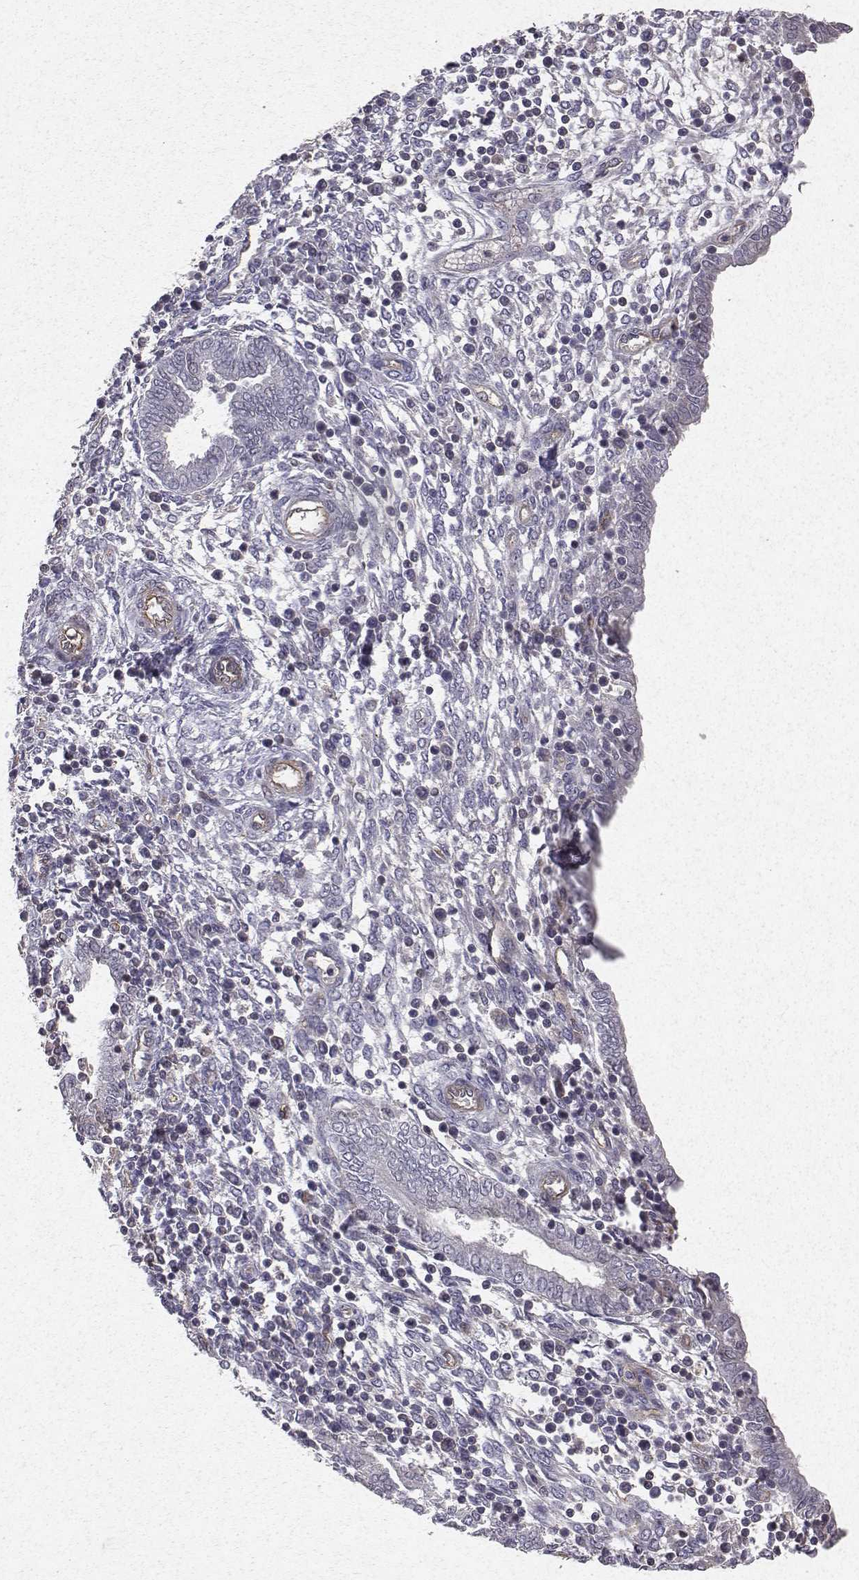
{"staining": {"intensity": "negative", "quantity": "none", "location": "none"}, "tissue": "endometrium", "cell_type": "Cells in endometrial stroma", "image_type": "normal", "snomed": [{"axis": "morphology", "description": "Normal tissue, NOS"}, {"axis": "topography", "description": "Endometrium"}], "caption": "The photomicrograph displays no staining of cells in endometrial stroma in benign endometrium.", "gene": "PTPRG", "patient": {"sex": "female", "age": 42}}